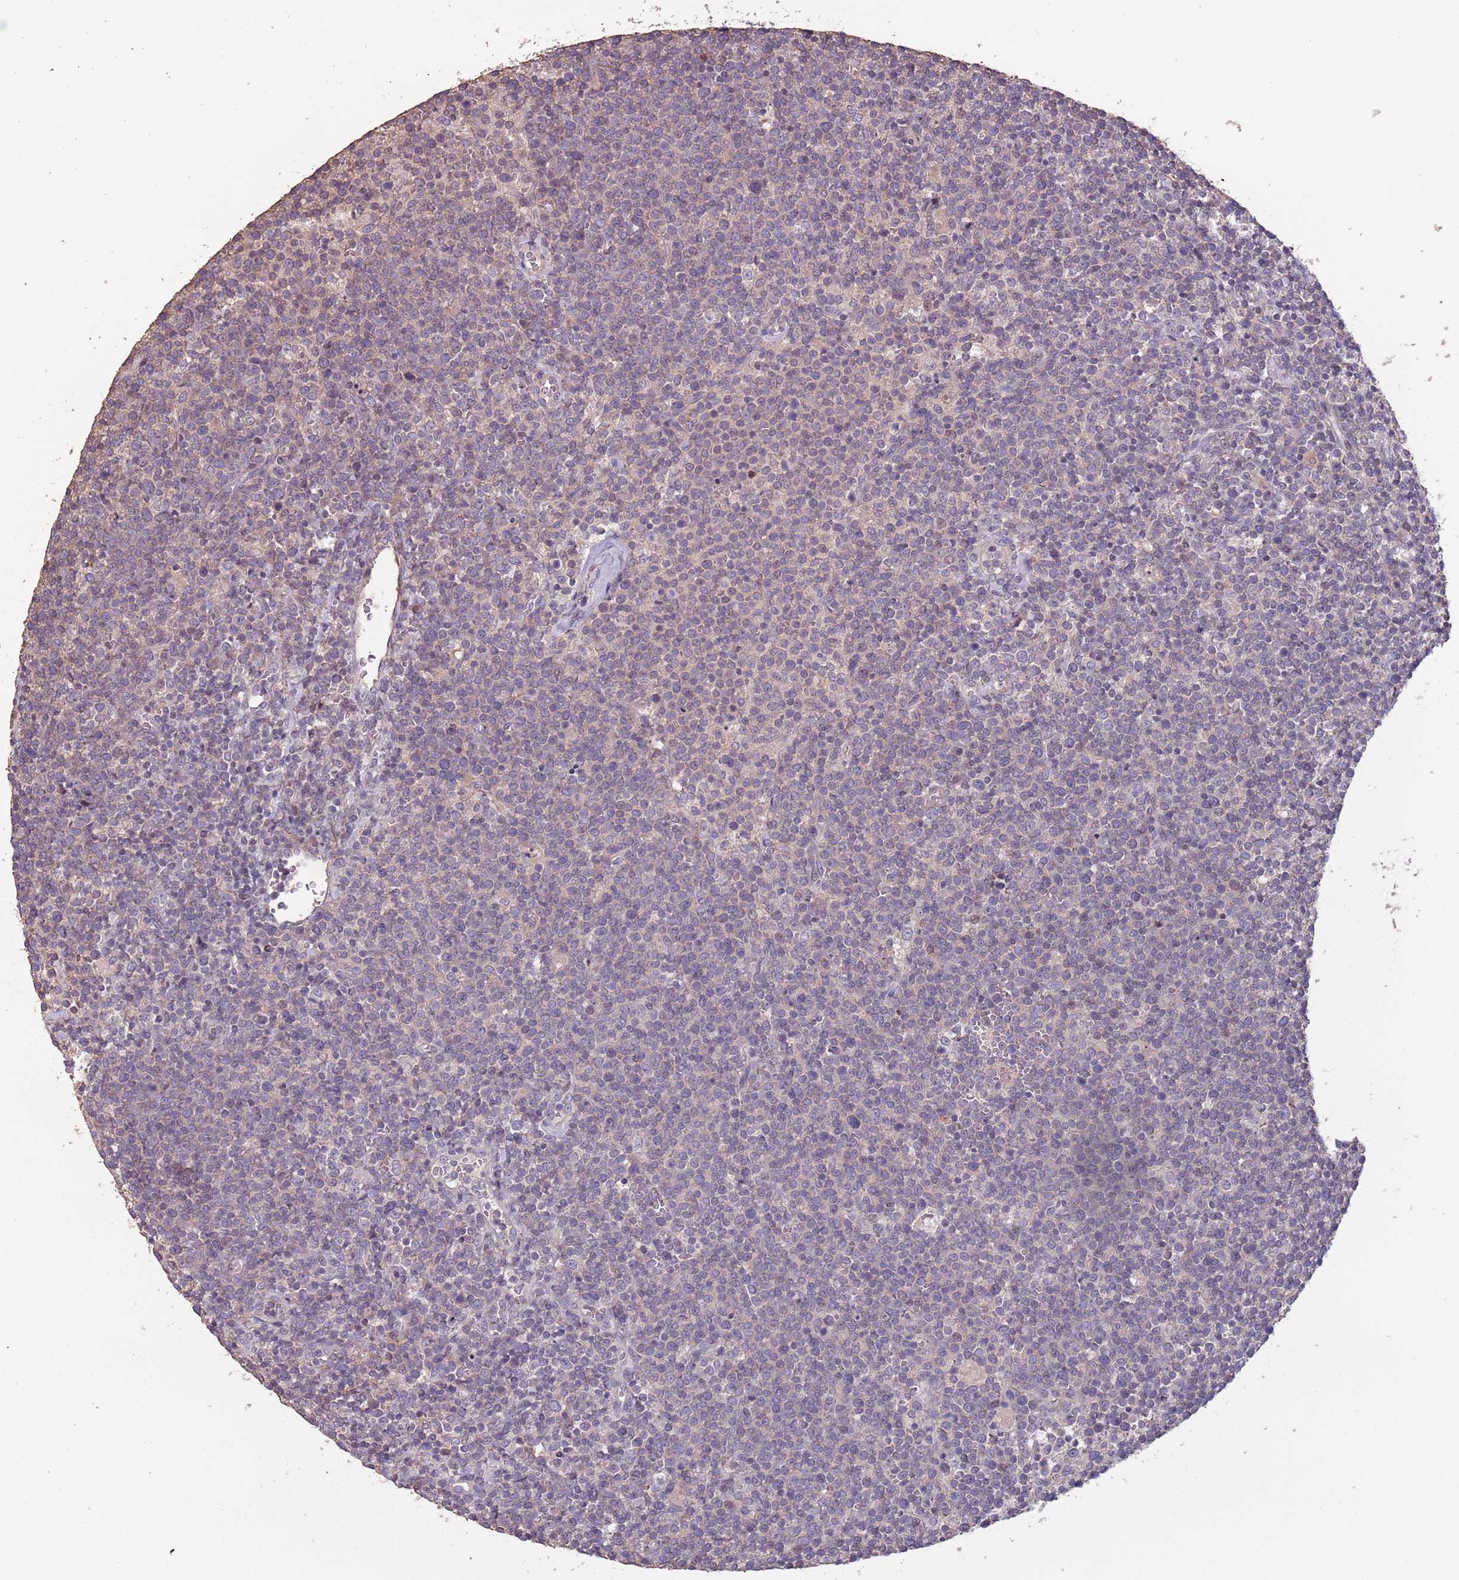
{"staining": {"intensity": "negative", "quantity": "none", "location": "none"}, "tissue": "lymphoma", "cell_type": "Tumor cells", "image_type": "cancer", "snomed": [{"axis": "morphology", "description": "Malignant lymphoma, non-Hodgkin's type, High grade"}, {"axis": "topography", "description": "Lymph node"}], "caption": "Tumor cells are negative for protein expression in human lymphoma. The staining is performed using DAB (3,3'-diaminobenzidine) brown chromogen with nuclei counter-stained in using hematoxylin.", "gene": "MBD3L1", "patient": {"sex": "male", "age": 61}}